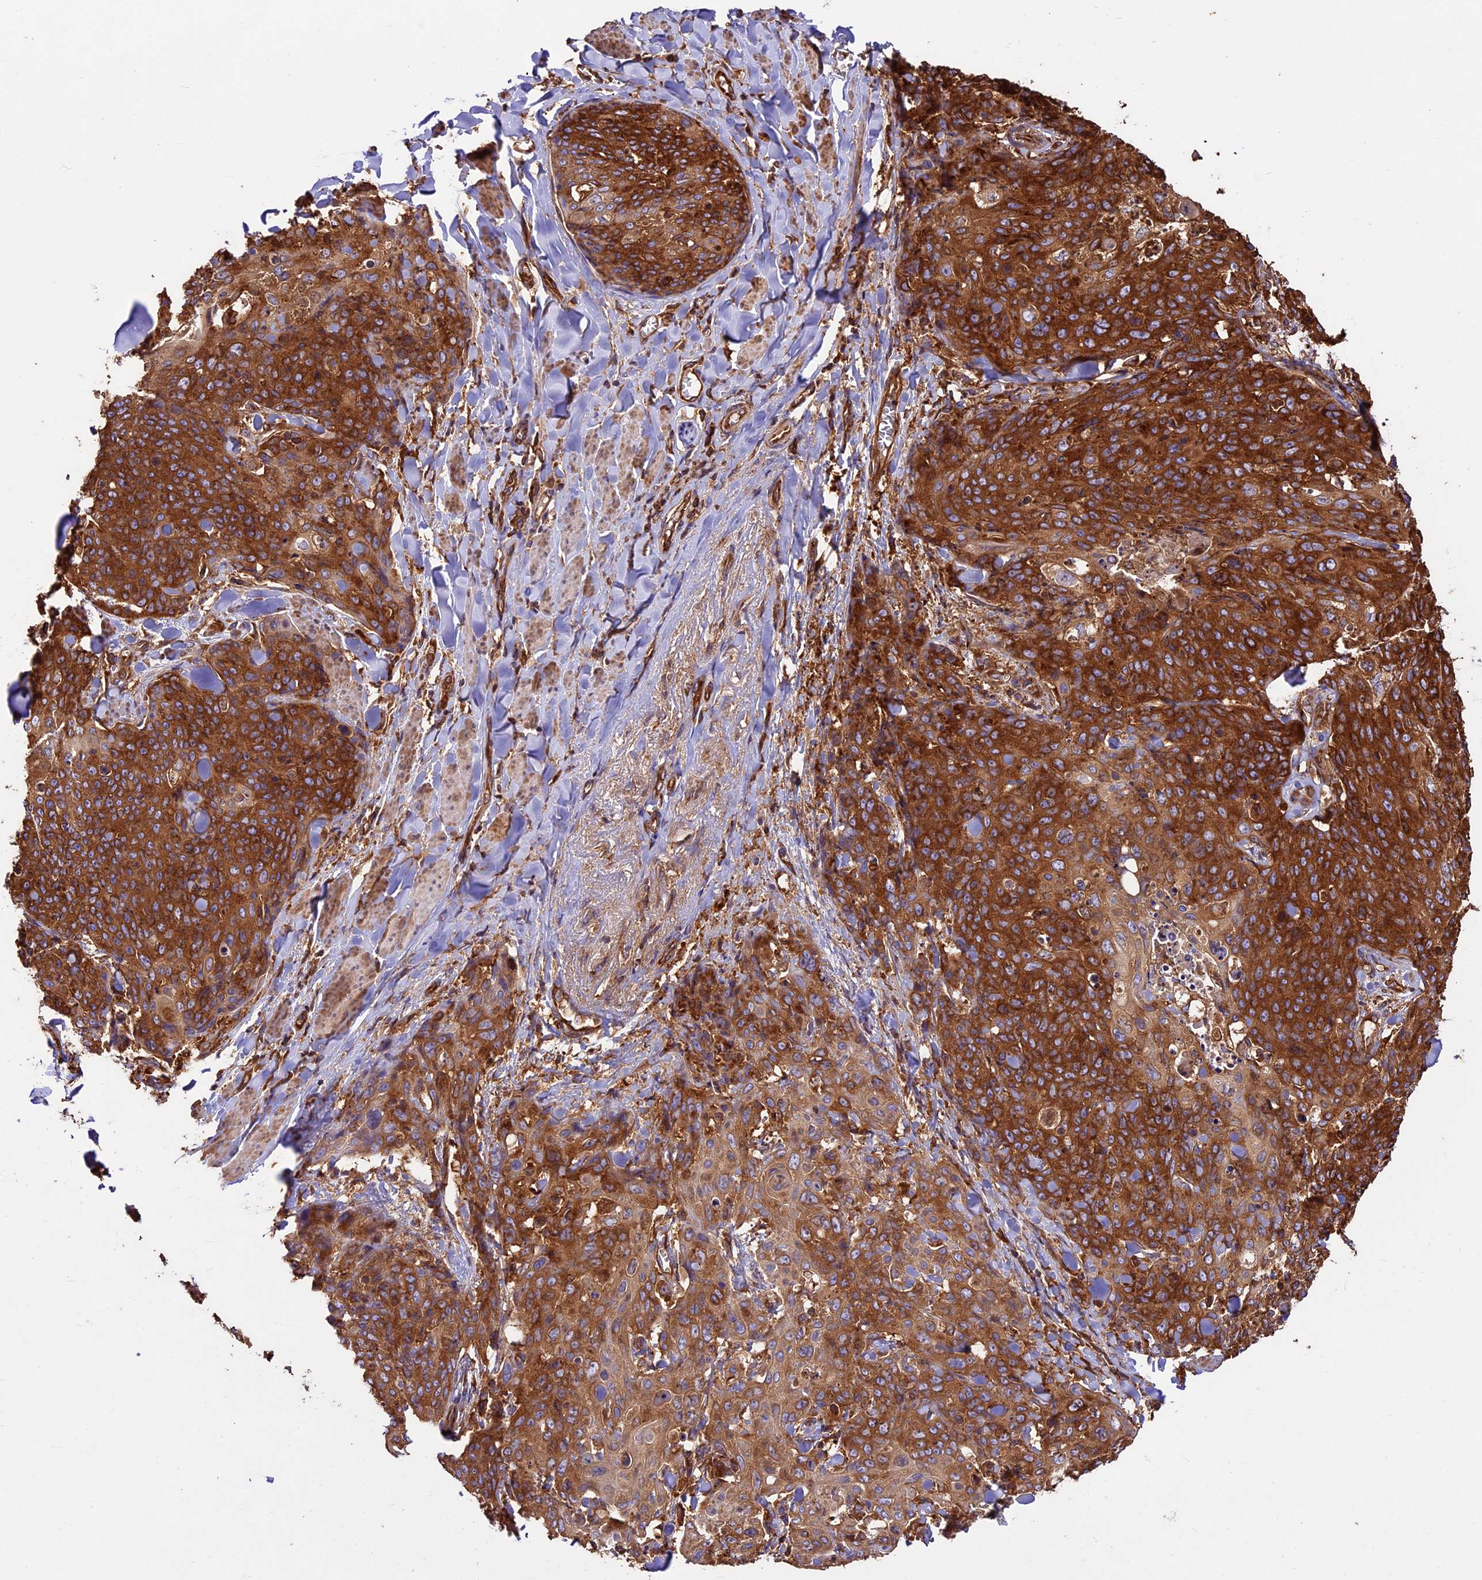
{"staining": {"intensity": "strong", "quantity": ">75%", "location": "cytoplasmic/membranous"}, "tissue": "skin cancer", "cell_type": "Tumor cells", "image_type": "cancer", "snomed": [{"axis": "morphology", "description": "Squamous cell carcinoma, NOS"}, {"axis": "topography", "description": "Skin"}, {"axis": "topography", "description": "Vulva"}], "caption": "Squamous cell carcinoma (skin) stained for a protein (brown) shows strong cytoplasmic/membranous positive positivity in approximately >75% of tumor cells.", "gene": "KARS1", "patient": {"sex": "female", "age": 85}}